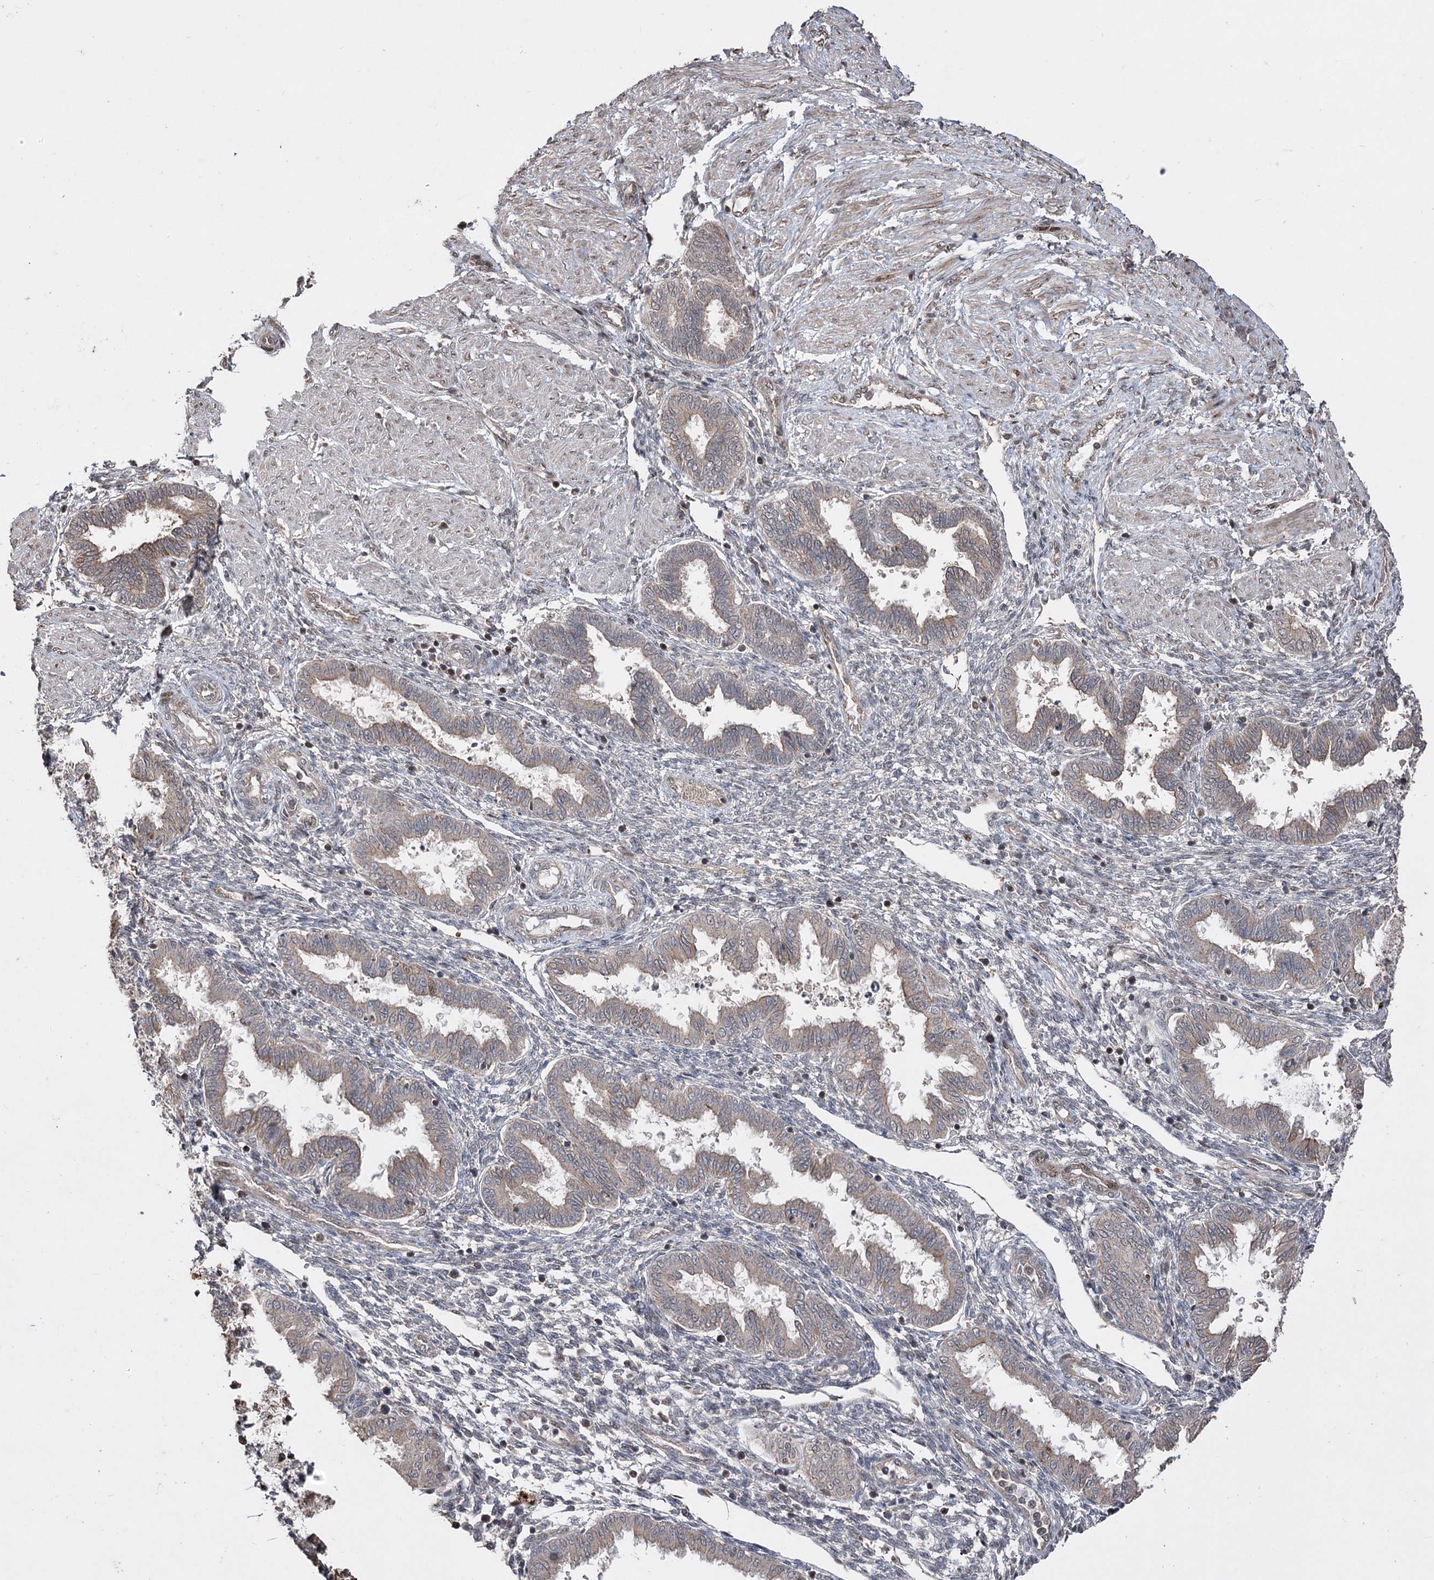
{"staining": {"intensity": "negative", "quantity": "none", "location": "none"}, "tissue": "endometrium", "cell_type": "Cells in endometrial stroma", "image_type": "normal", "snomed": [{"axis": "morphology", "description": "Normal tissue, NOS"}, {"axis": "topography", "description": "Endometrium"}], "caption": "Histopathology image shows no significant protein positivity in cells in endometrial stroma of normal endometrium. (DAB immunohistochemistry visualized using brightfield microscopy, high magnification).", "gene": "CPNE8", "patient": {"sex": "female", "age": 33}}